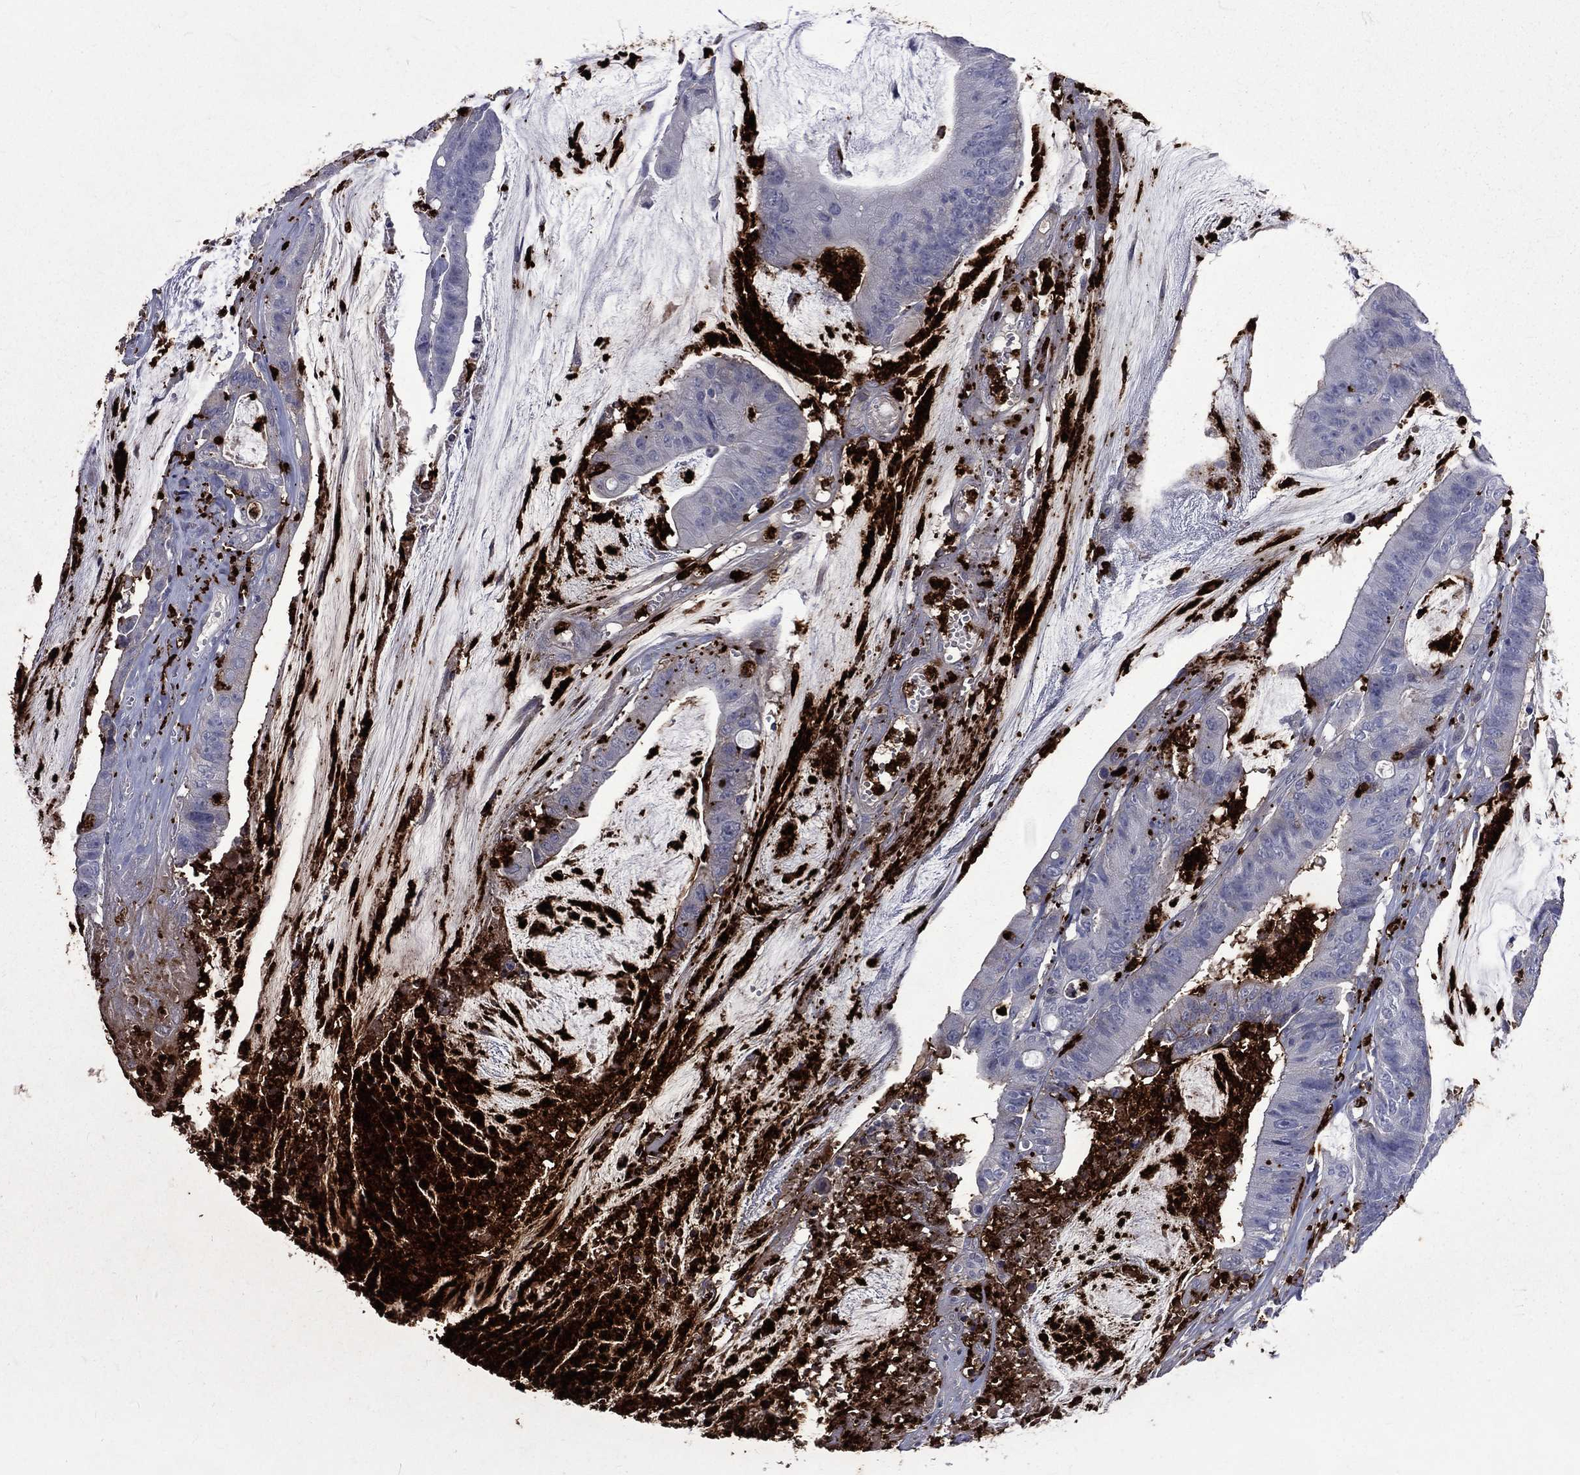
{"staining": {"intensity": "negative", "quantity": "none", "location": "none"}, "tissue": "colorectal cancer", "cell_type": "Tumor cells", "image_type": "cancer", "snomed": [{"axis": "morphology", "description": "Adenocarcinoma, NOS"}, {"axis": "topography", "description": "Colon"}], "caption": "Immunohistochemistry (IHC) of human adenocarcinoma (colorectal) demonstrates no positivity in tumor cells.", "gene": "ELANE", "patient": {"sex": "female", "age": 69}}